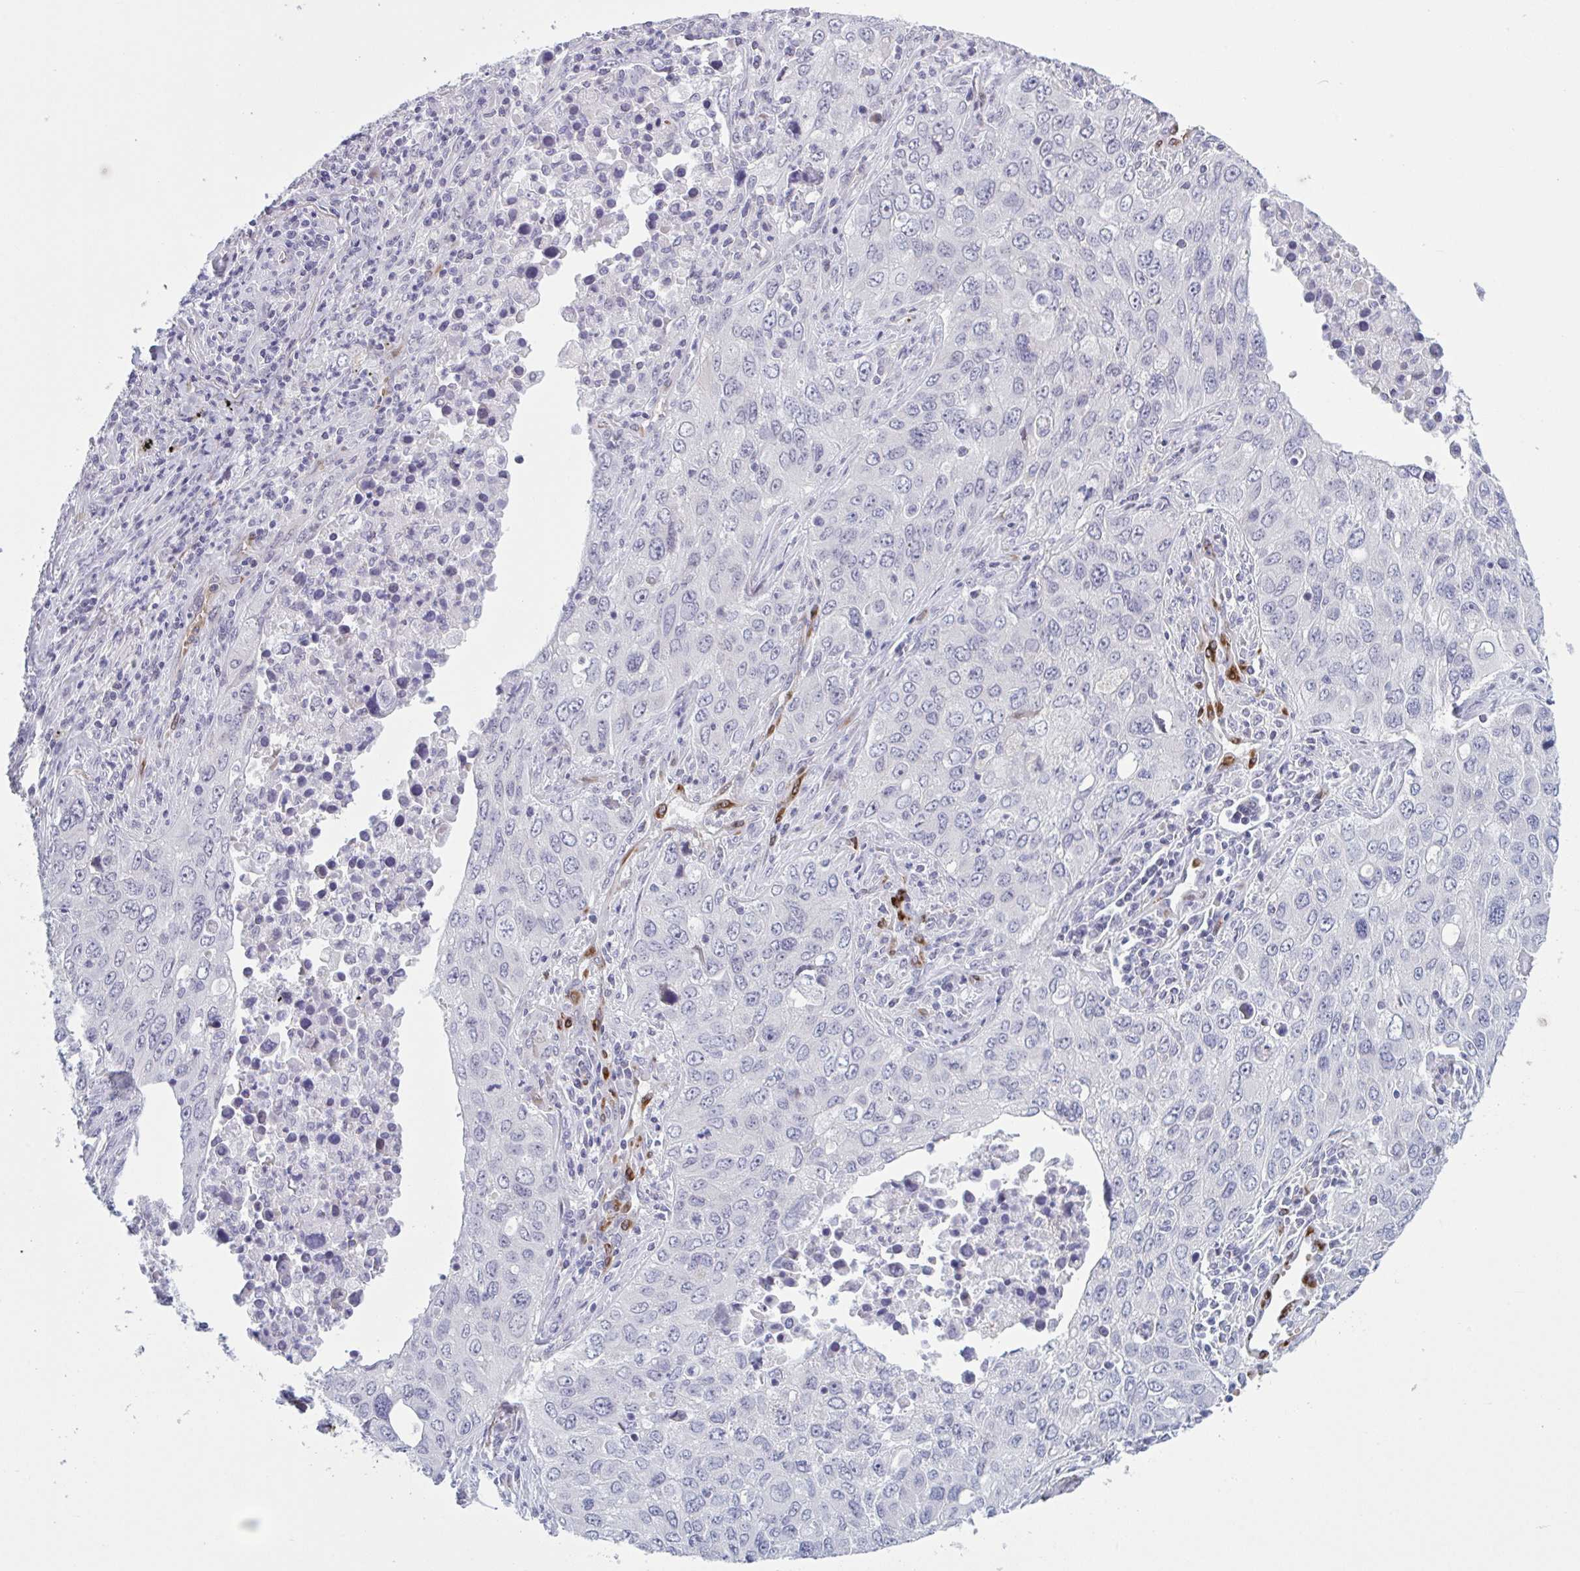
{"staining": {"intensity": "negative", "quantity": "none", "location": "none"}, "tissue": "lung cancer", "cell_type": "Tumor cells", "image_type": "cancer", "snomed": [{"axis": "morphology", "description": "Adenocarcinoma, NOS"}, {"axis": "morphology", "description": "Adenocarcinoma, metastatic, NOS"}, {"axis": "topography", "description": "Lymph node"}, {"axis": "topography", "description": "Lung"}], "caption": "An immunohistochemistry photomicrograph of adenocarcinoma (lung) is shown. There is no staining in tumor cells of adenocarcinoma (lung). Brightfield microscopy of immunohistochemistry (IHC) stained with DAB (brown) and hematoxylin (blue), captured at high magnification.", "gene": "HSD11B2", "patient": {"sex": "female", "age": 42}}